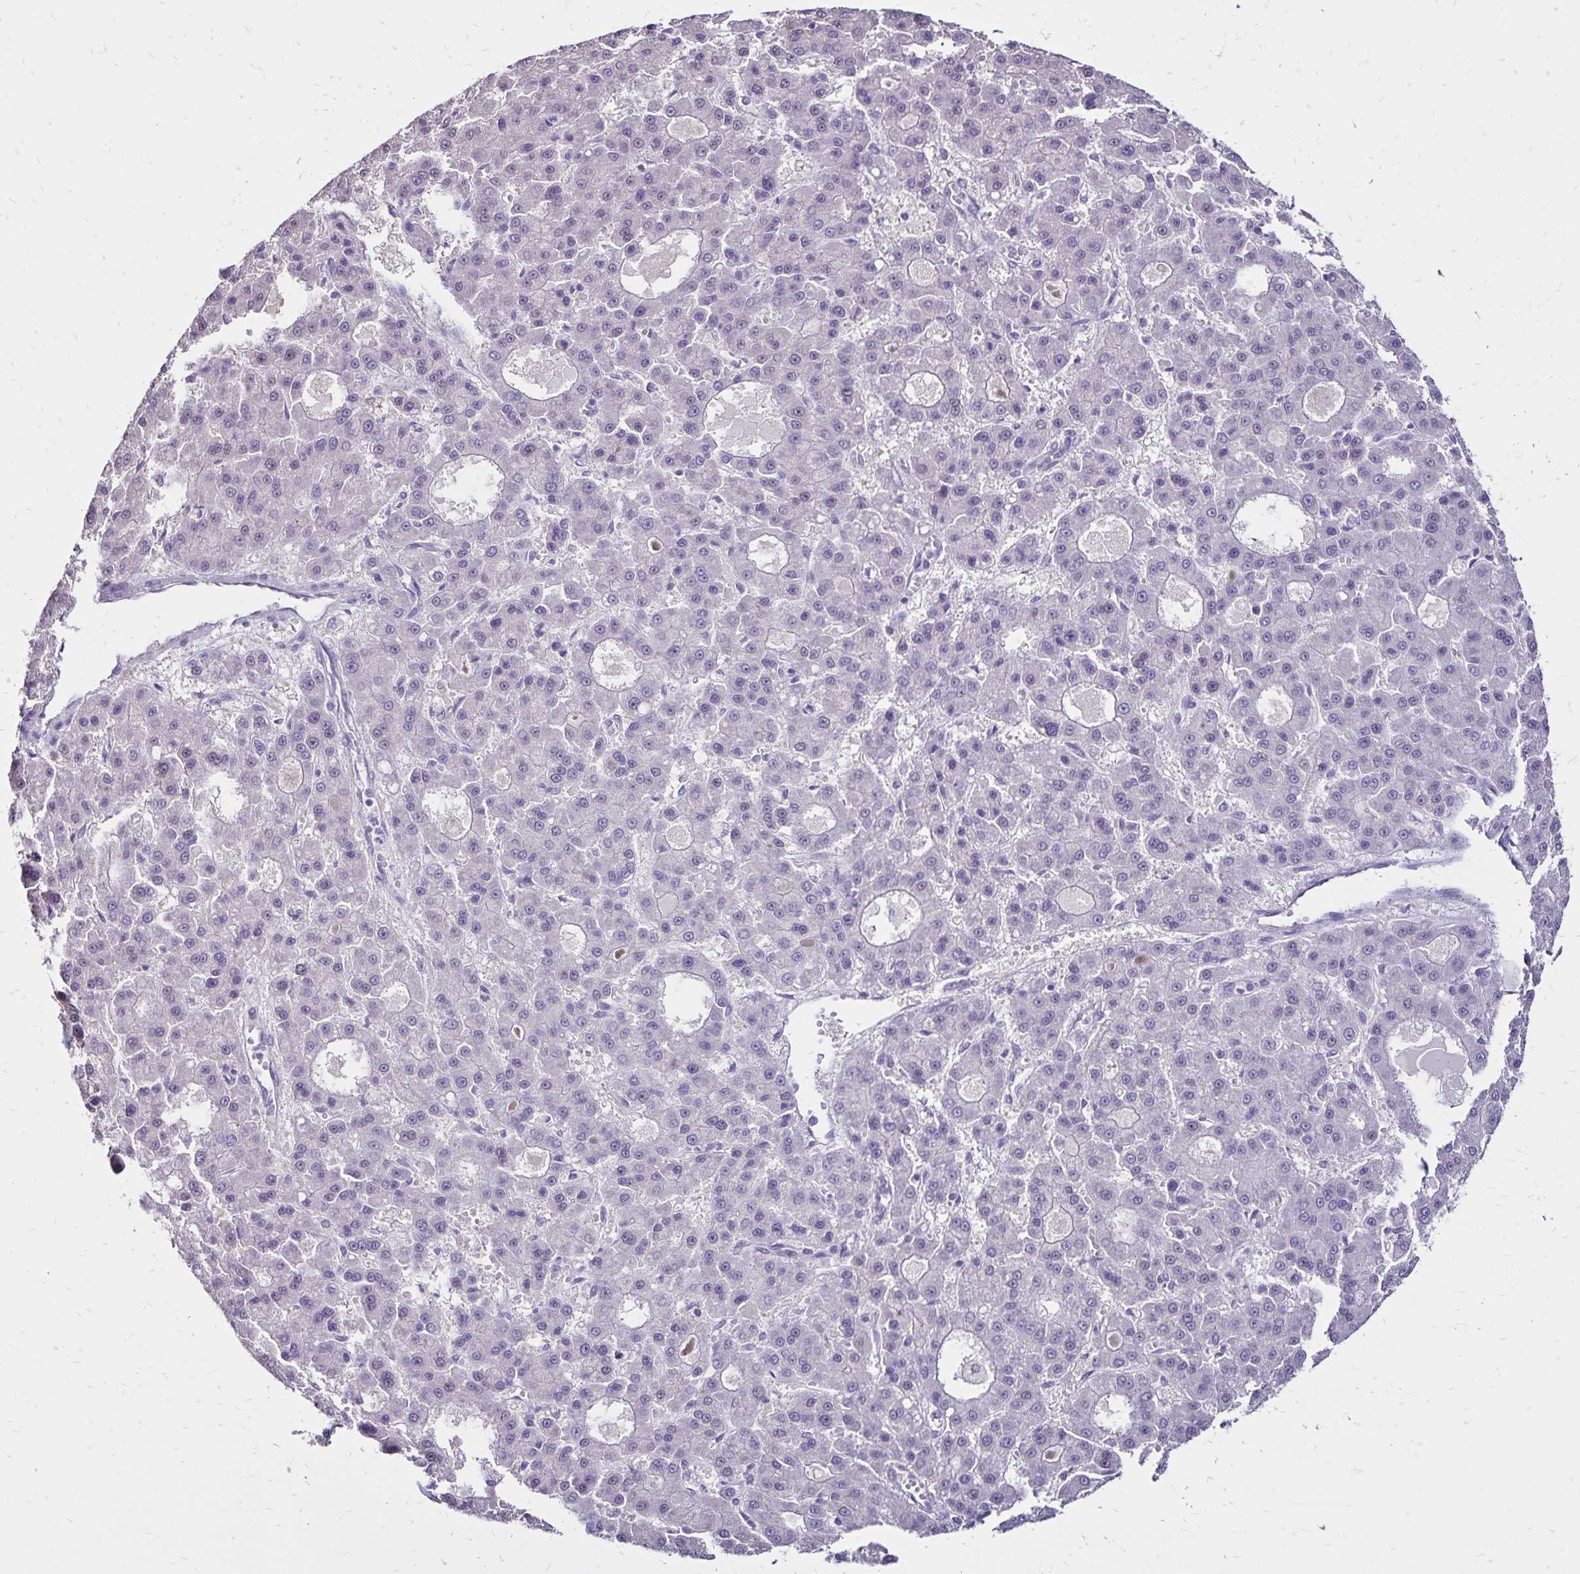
{"staining": {"intensity": "negative", "quantity": "none", "location": "none"}, "tissue": "liver cancer", "cell_type": "Tumor cells", "image_type": "cancer", "snomed": [{"axis": "morphology", "description": "Carcinoma, Hepatocellular, NOS"}, {"axis": "topography", "description": "Liver"}], "caption": "Tumor cells show no significant protein positivity in liver hepatocellular carcinoma.", "gene": "SH3GL3", "patient": {"sex": "male", "age": 70}}